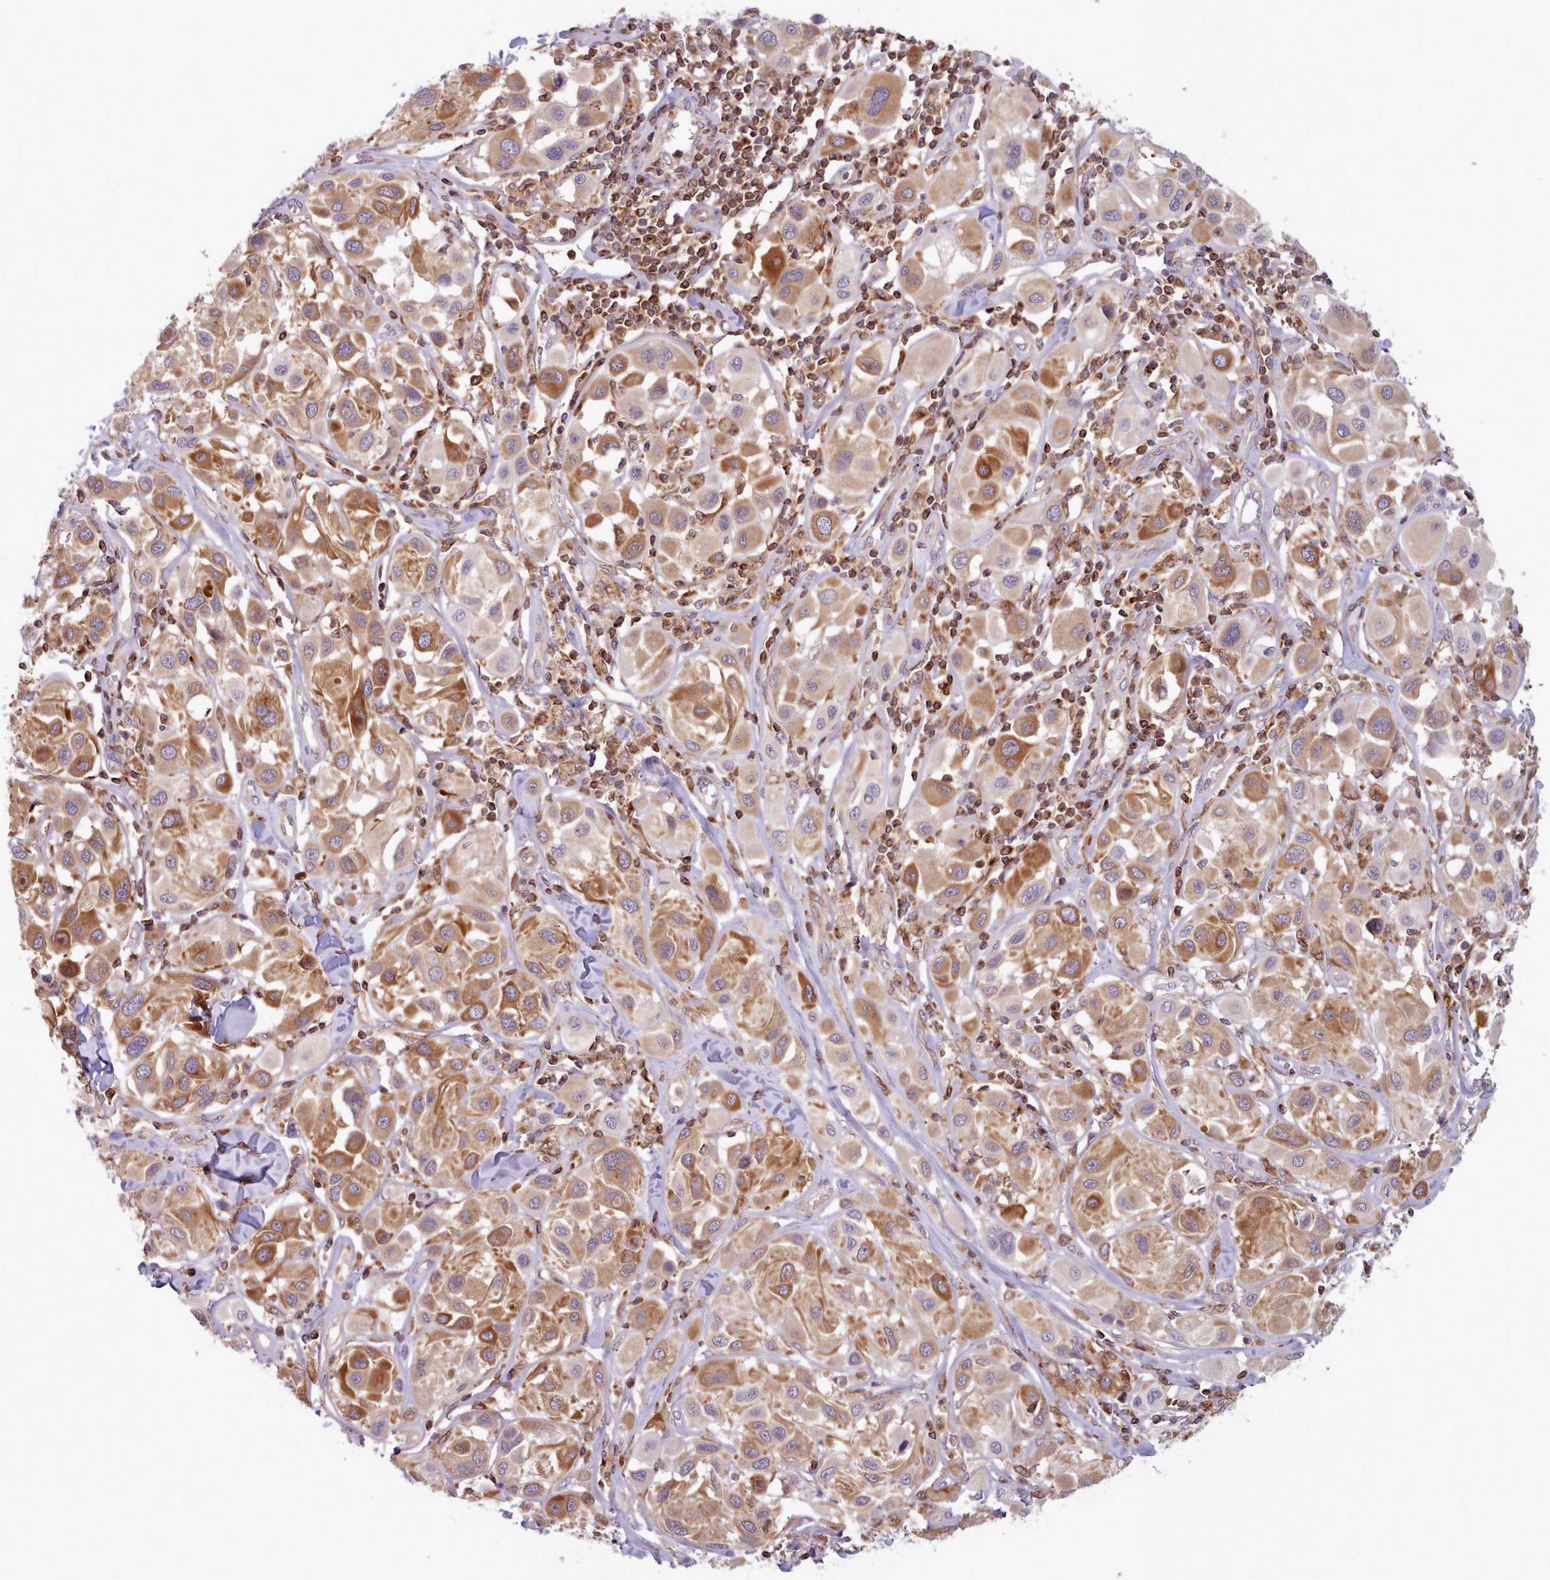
{"staining": {"intensity": "moderate", "quantity": ">75%", "location": "cytoplasmic/membranous"}, "tissue": "melanoma", "cell_type": "Tumor cells", "image_type": "cancer", "snomed": [{"axis": "morphology", "description": "Malignant melanoma, Metastatic site"}, {"axis": "topography", "description": "Skin"}], "caption": "DAB immunohistochemical staining of human malignant melanoma (metastatic site) displays moderate cytoplasmic/membranous protein staining in approximately >75% of tumor cells. (DAB IHC, brown staining for protein, blue staining for nuclei).", "gene": "CRYBG1", "patient": {"sex": "male", "age": 41}}